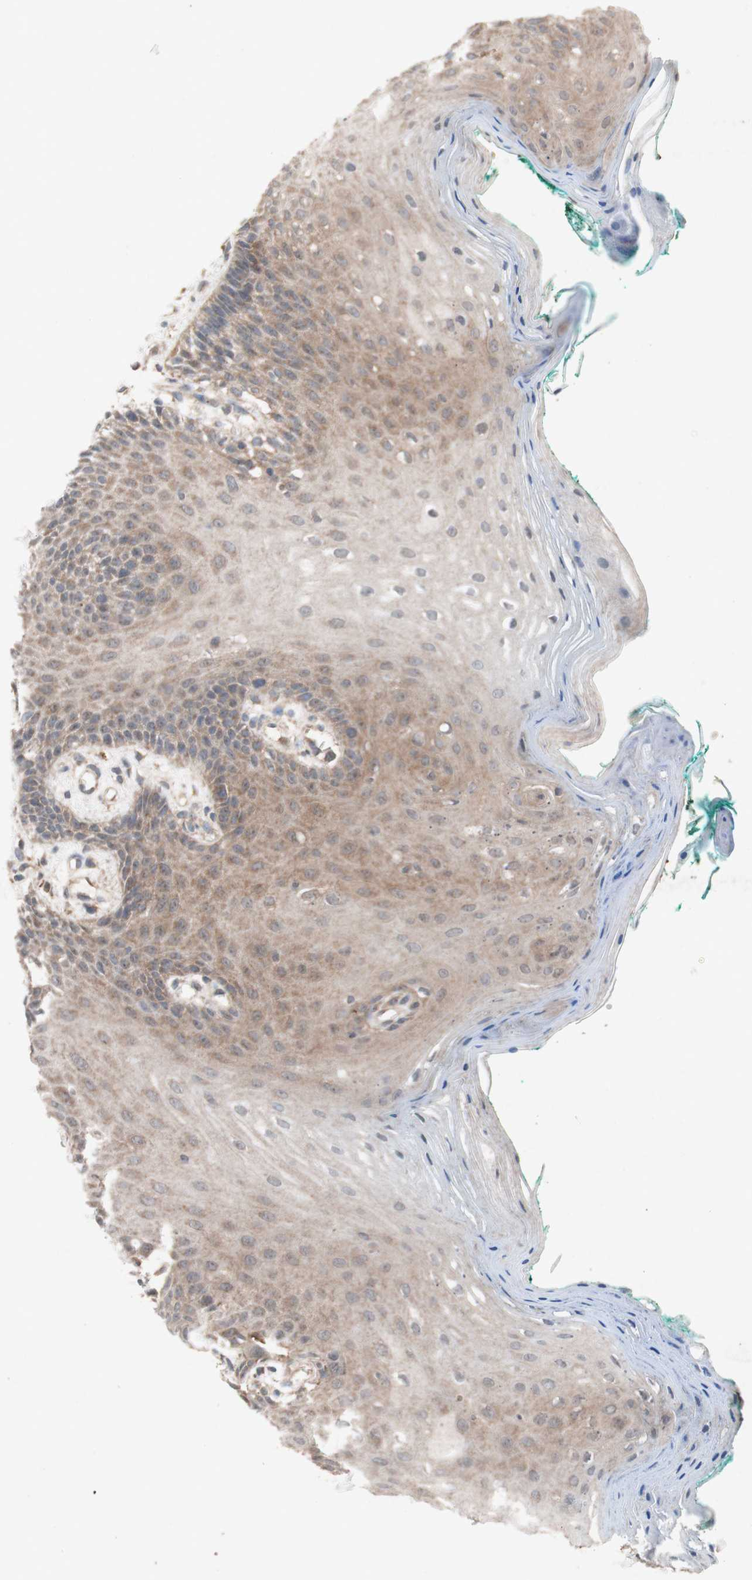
{"staining": {"intensity": "weak", "quantity": "25%-75%", "location": "cytoplasmic/membranous"}, "tissue": "oral mucosa", "cell_type": "Squamous epithelial cells", "image_type": "normal", "snomed": [{"axis": "morphology", "description": "Normal tissue, NOS"}, {"axis": "topography", "description": "Skeletal muscle"}, {"axis": "topography", "description": "Oral tissue"}, {"axis": "topography", "description": "Peripheral nerve tissue"}], "caption": "An image of human oral mucosa stained for a protein demonstrates weak cytoplasmic/membranous brown staining in squamous epithelial cells.", "gene": "ATP6V1F", "patient": {"sex": "female", "age": 84}}